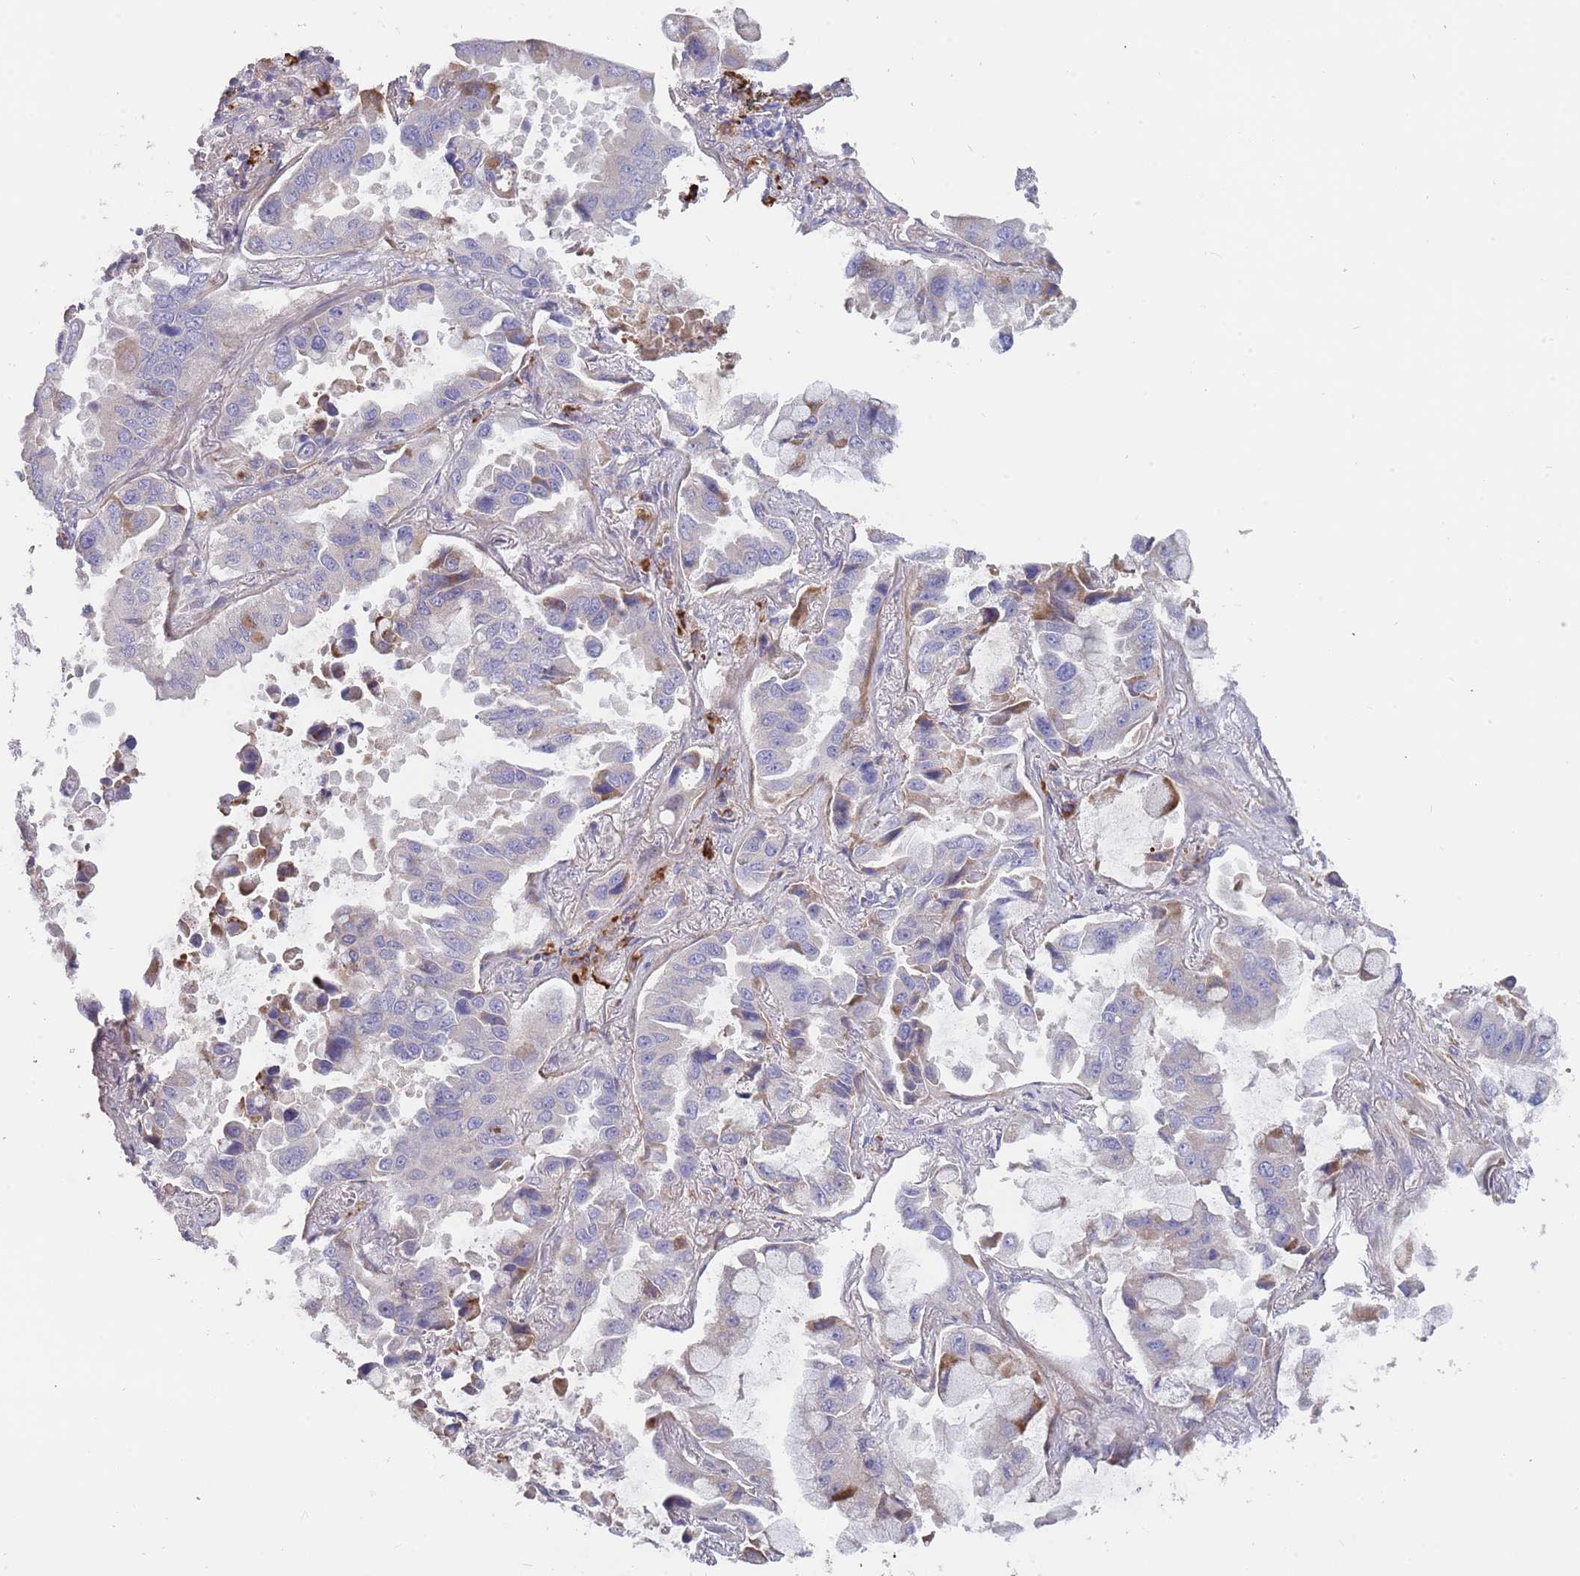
{"staining": {"intensity": "weak", "quantity": "<25%", "location": "cytoplasmic/membranous"}, "tissue": "lung cancer", "cell_type": "Tumor cells", "image_type": "cancer", "snomed": [{"axis": "morphology", "description": "Adenocarcinoma, NOS"}, {"axis": "topography", "description": "Lung"}], "caption": "An image of human lung cancer (adenocarcinoma) is negative for staining in tumor cells. Brightfield microscopy of IHC stained with DAB (3,3'-diaminobenzidine) (brown) and hematoxylin (blue), captured at high magnification.", "gene": "SUSD1", "patient": {"sex": "male", "age": 64}}